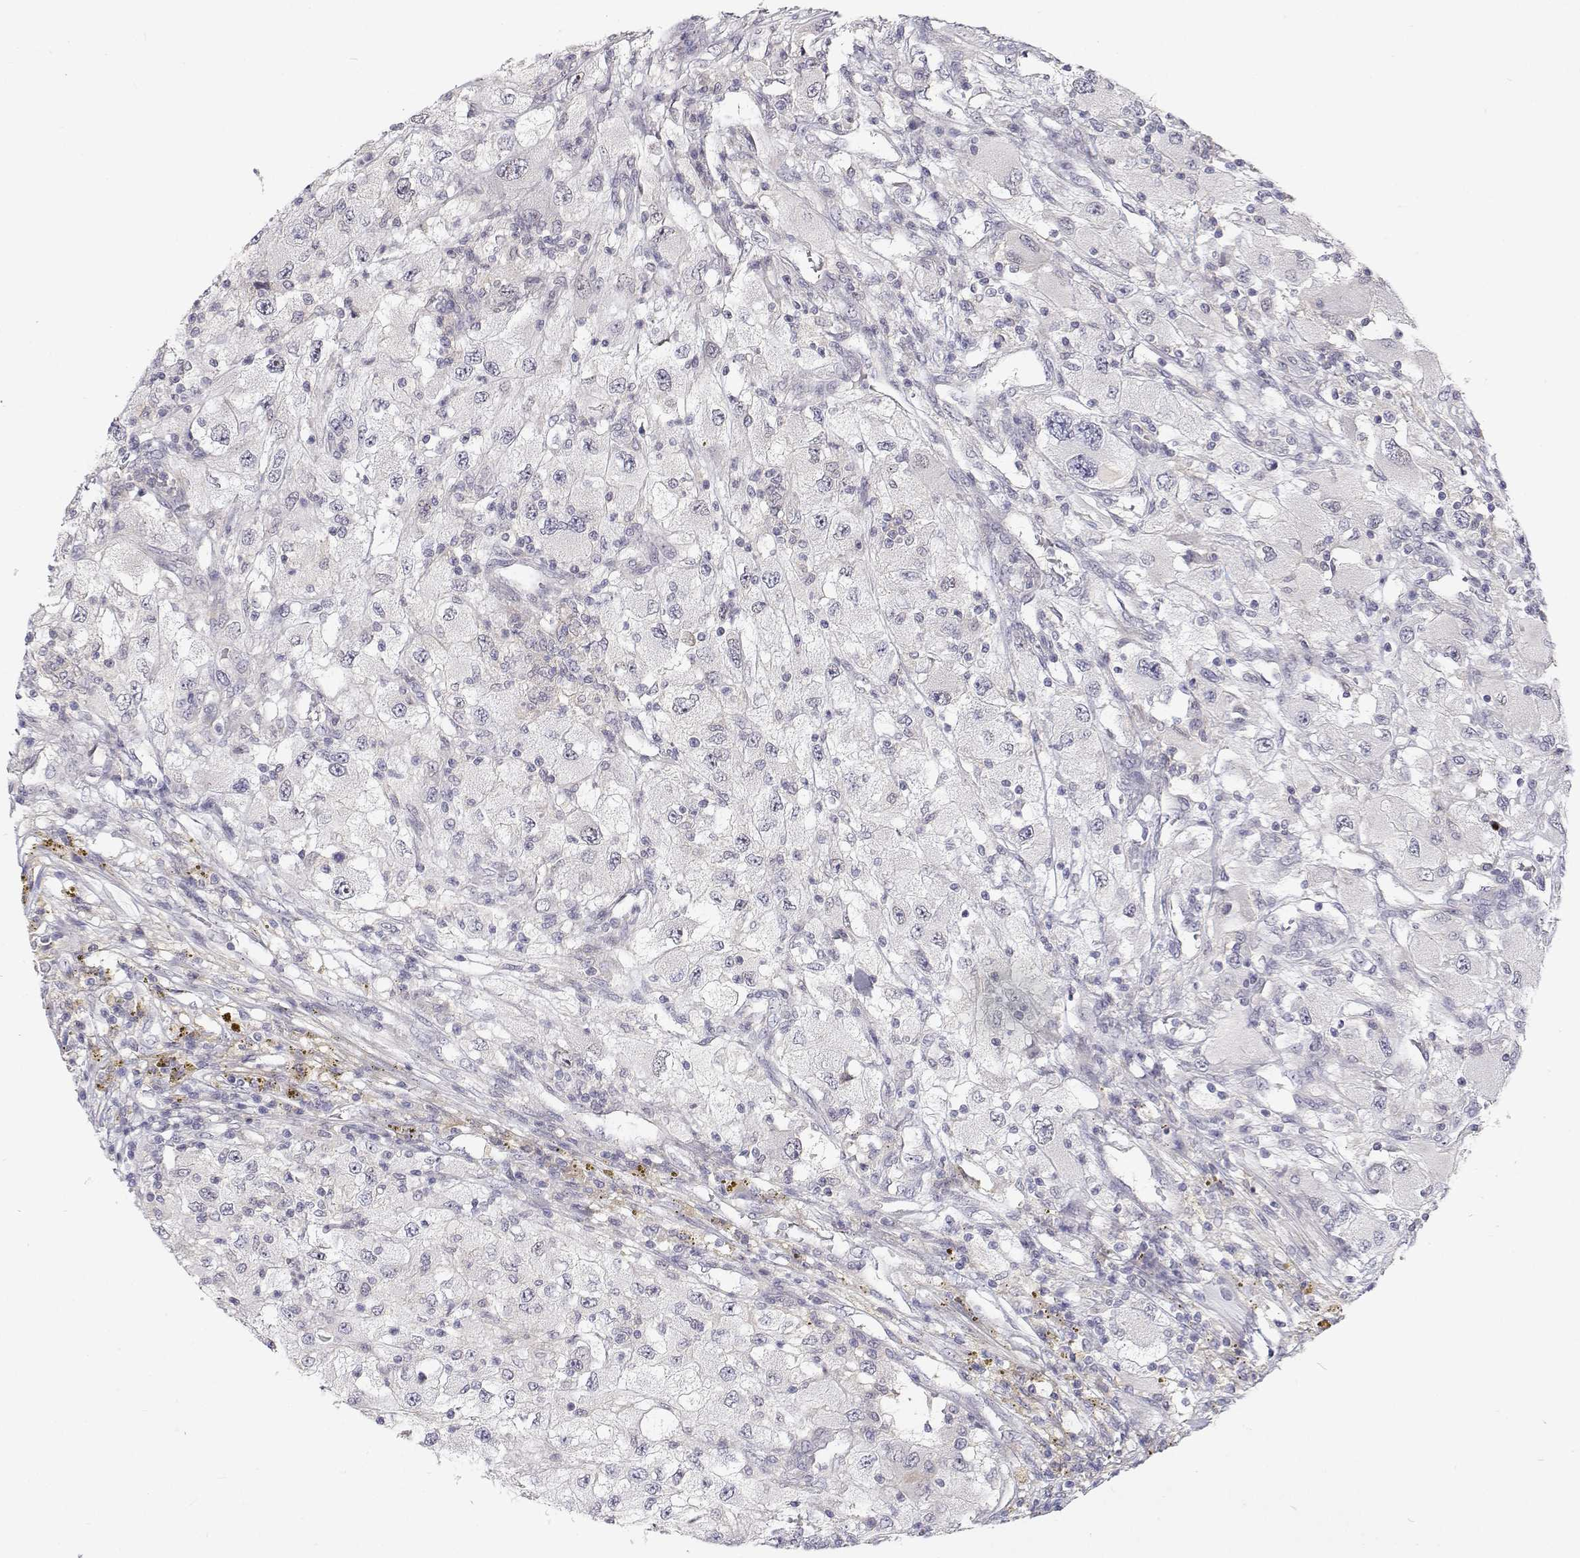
{"staining": {"intensity": "negative", "quantity": "none", "location": "none"}, "tissue": "renal cancer", "cell_type": "Tumor cells", "image_type": "cancer", "snomed": [{"axis": "morphology", "description": "Adenocarcinoma, NOS"}, {"axis": "topography", "description": "Kidney"}], "caption": "Protein analysis of renal adenocarcinoma displays no significant staining in tumor cells.", "gene": "MYPN", "patient": {"sex": "female", "age": 67}}